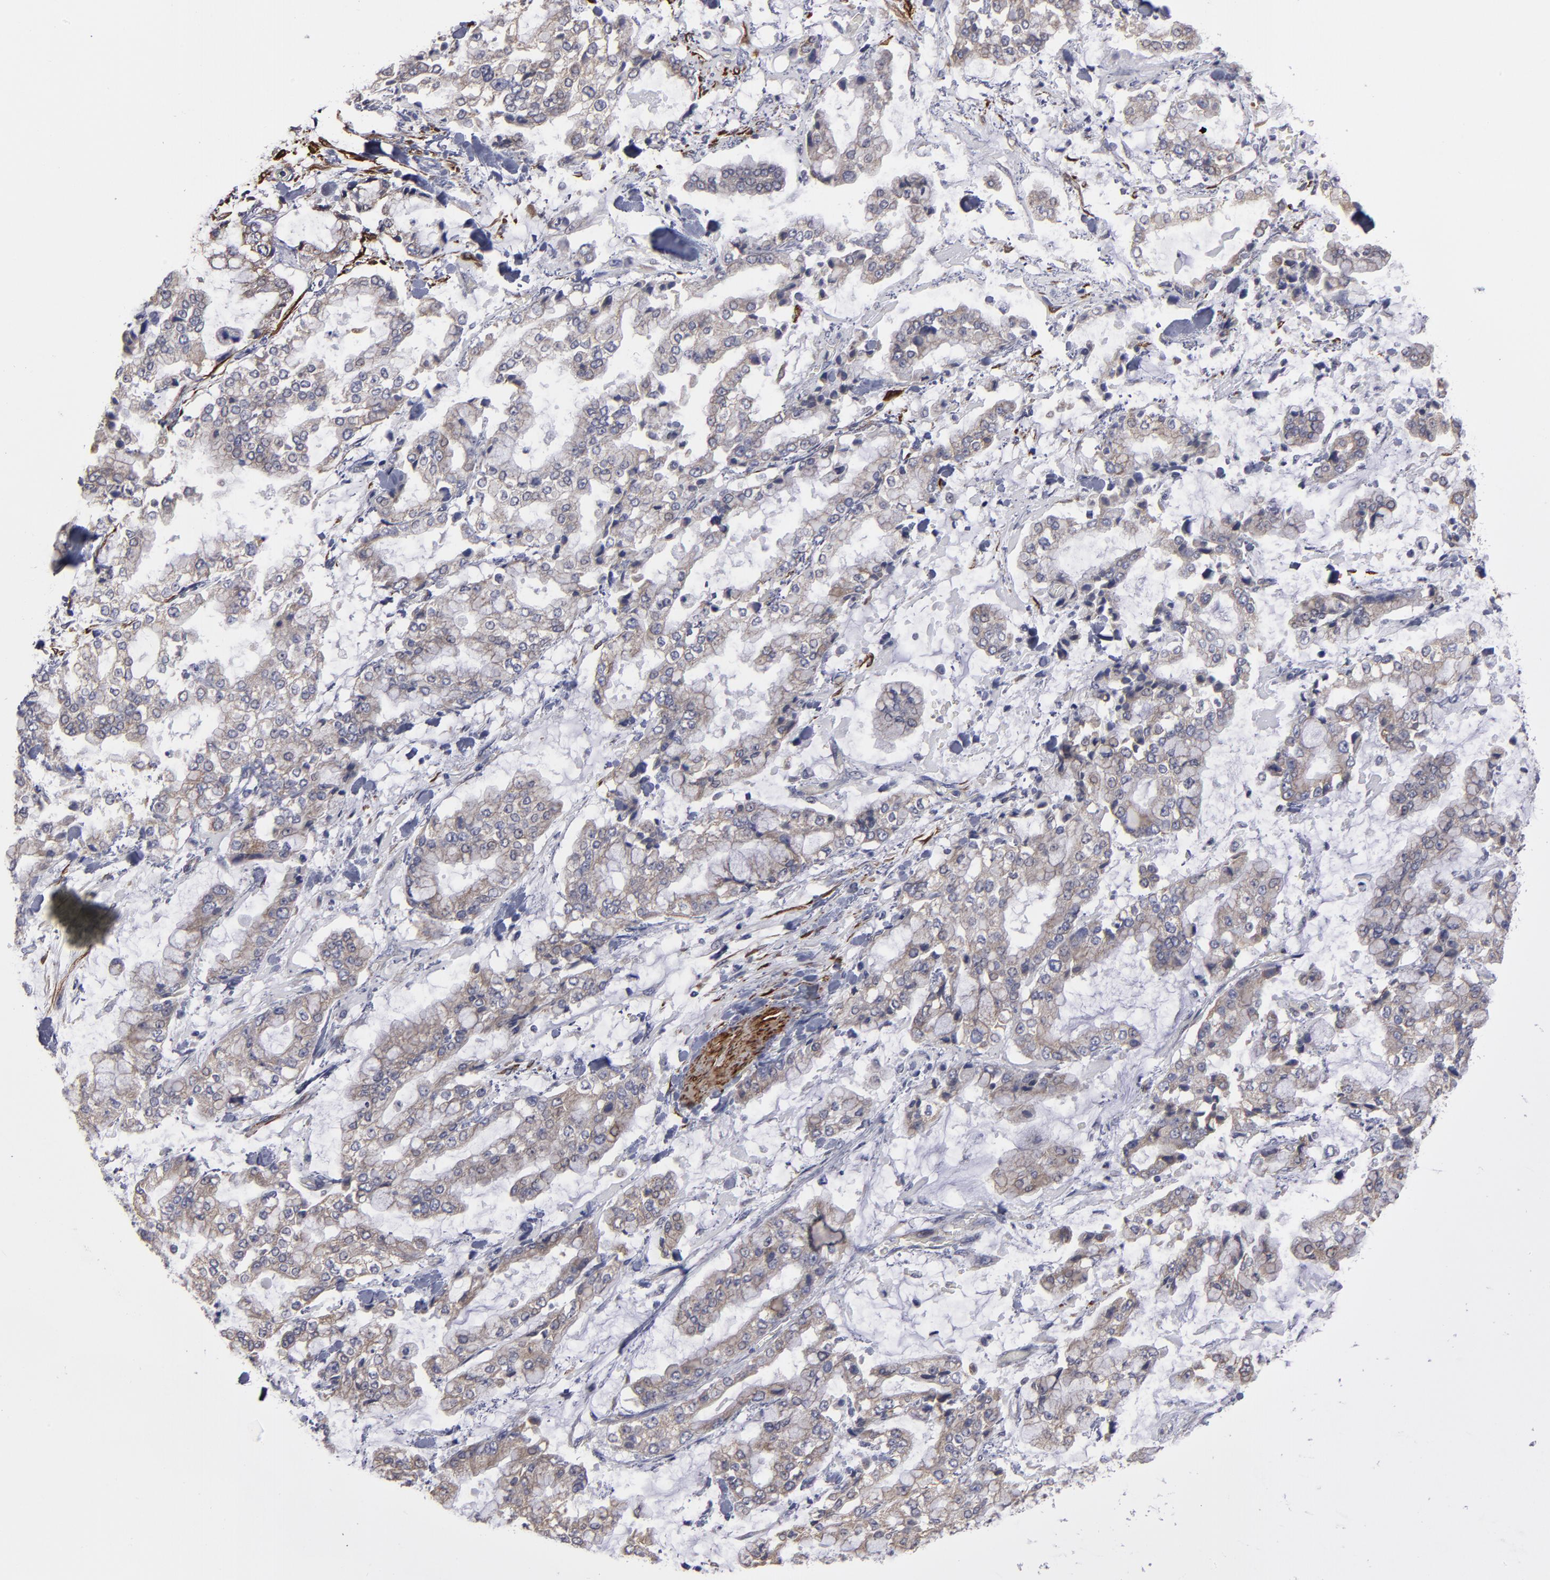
{"staining": {"intensity": "weak", "quantity": ">75%", "location": "cytoplasmic/membranous"}, "tissue": "stomach cancer", "cell_type": "Tumor cells", "image_type": "cancer", "snomed": [{"axis": "morphology", "description": "Normal tissue, NOS"}, {"axis": "morphology", "description": "Adenocarcinoma, NOS"}, {"axis": "topography", "description": "Stomach, upper"}, {"axis": "topography", "description": "Stomach"}], "caption": "Approximately >75% of tumor cells in adenocarcinoma (stomach) show weak cytoplasmic/membranous protein expression as visualized by brown immunohistochemical staining.", "gene": "SLMAP", "patient": {"sex": "male", "age": 76}}